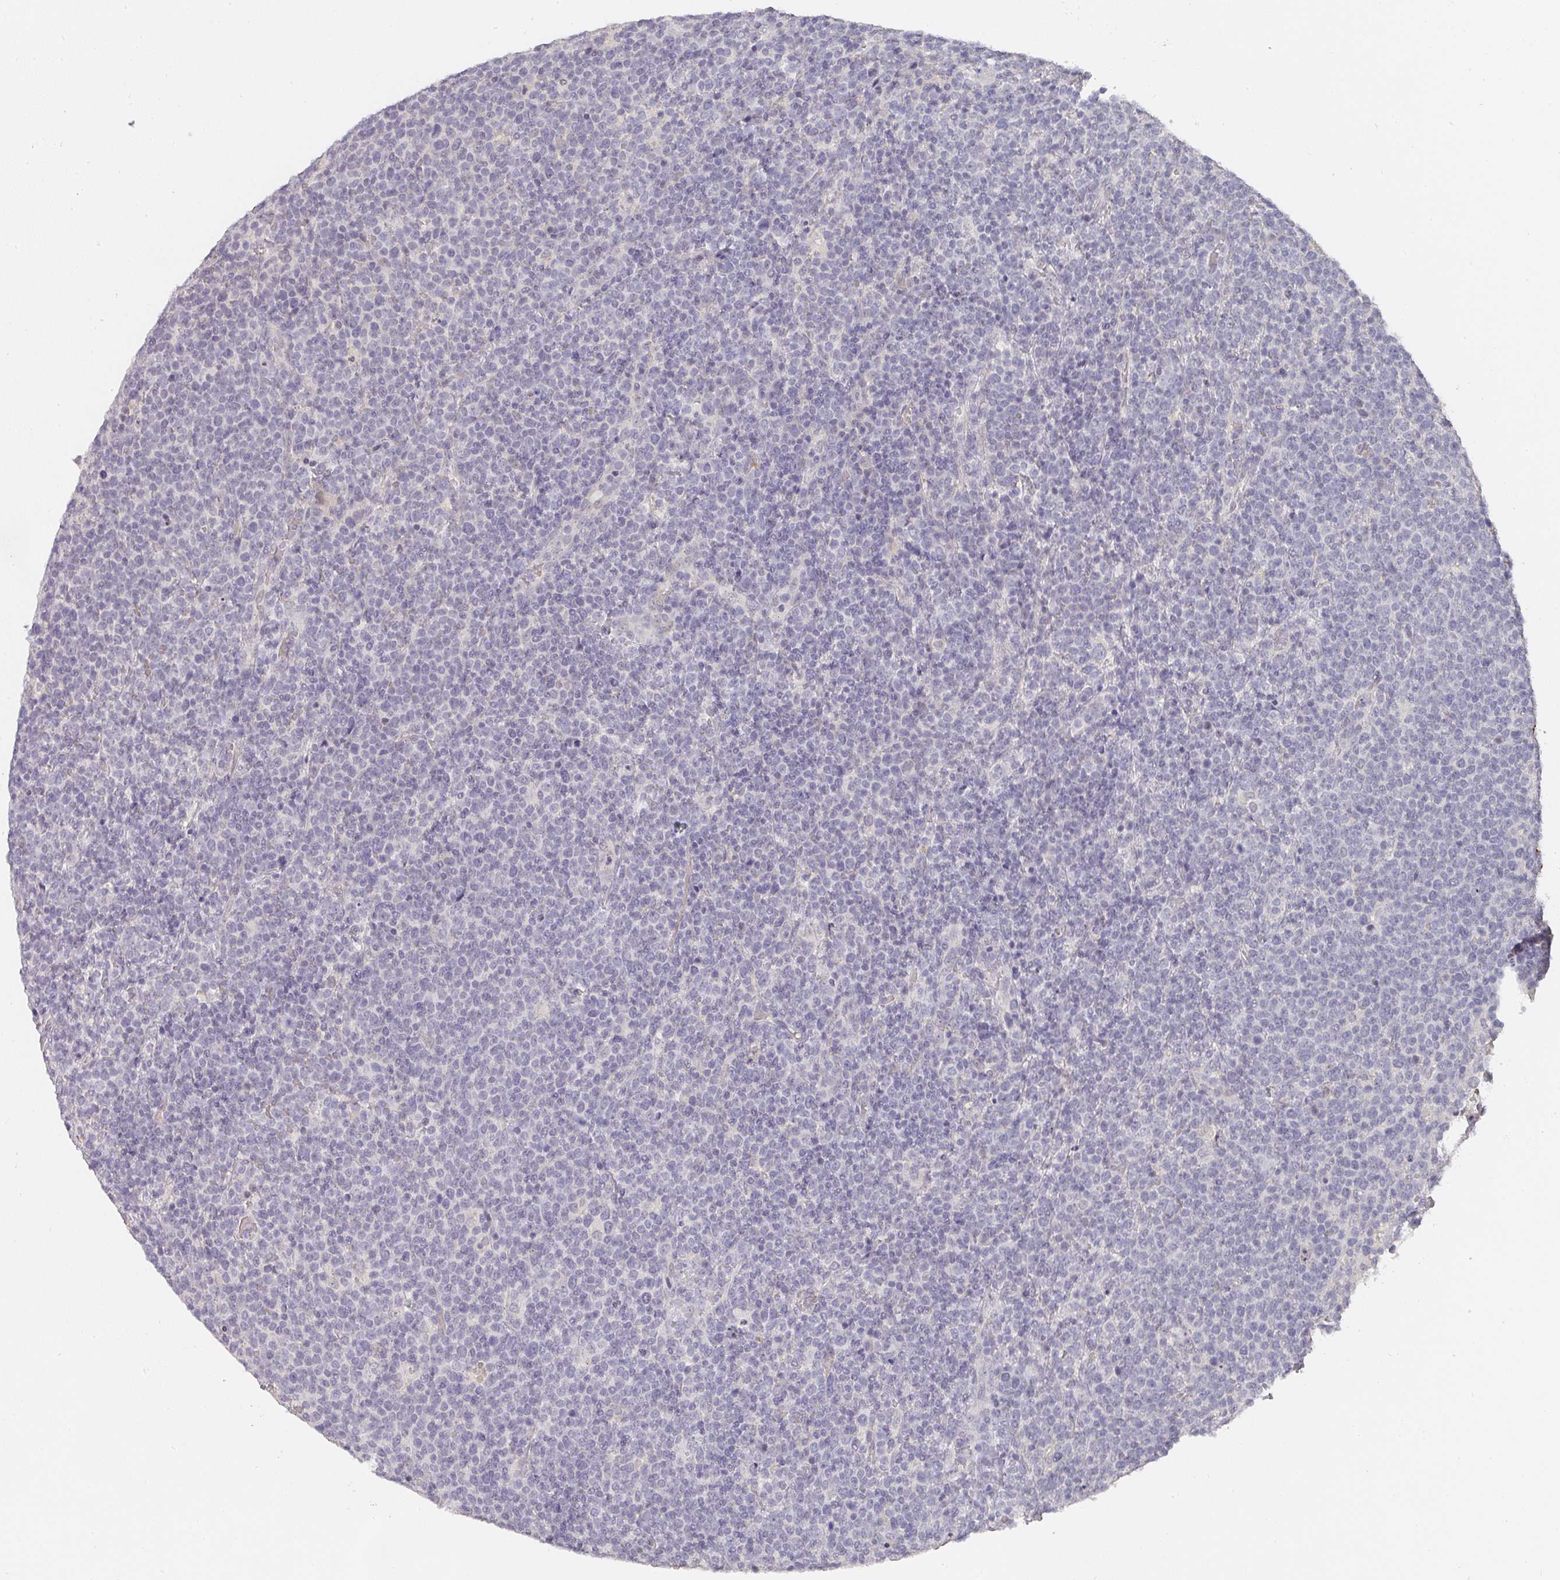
{"staining": {"intensity": "negative", "quantity": "none", "location": "none"}, "tissue": "lymphoma", "cell_type": "Tumor cells", "image_type": "cancer", "snomed": [{"axis": "morphology", "description": "Malignant lymphoma, non-Hodgkin's type, High grade"}, {"axis": "topography", "description": "Lymph node"}], "caption": "Tumor cells show no significant expression in lymphoma. (Stains: DAB immunohistochemistry (IHC) with hematoxylin counter stain, Microscopy: brightfield microscopy at high magnification).", "gene": "SHISA2", "patient": {"sex": "male", "age": 61}}